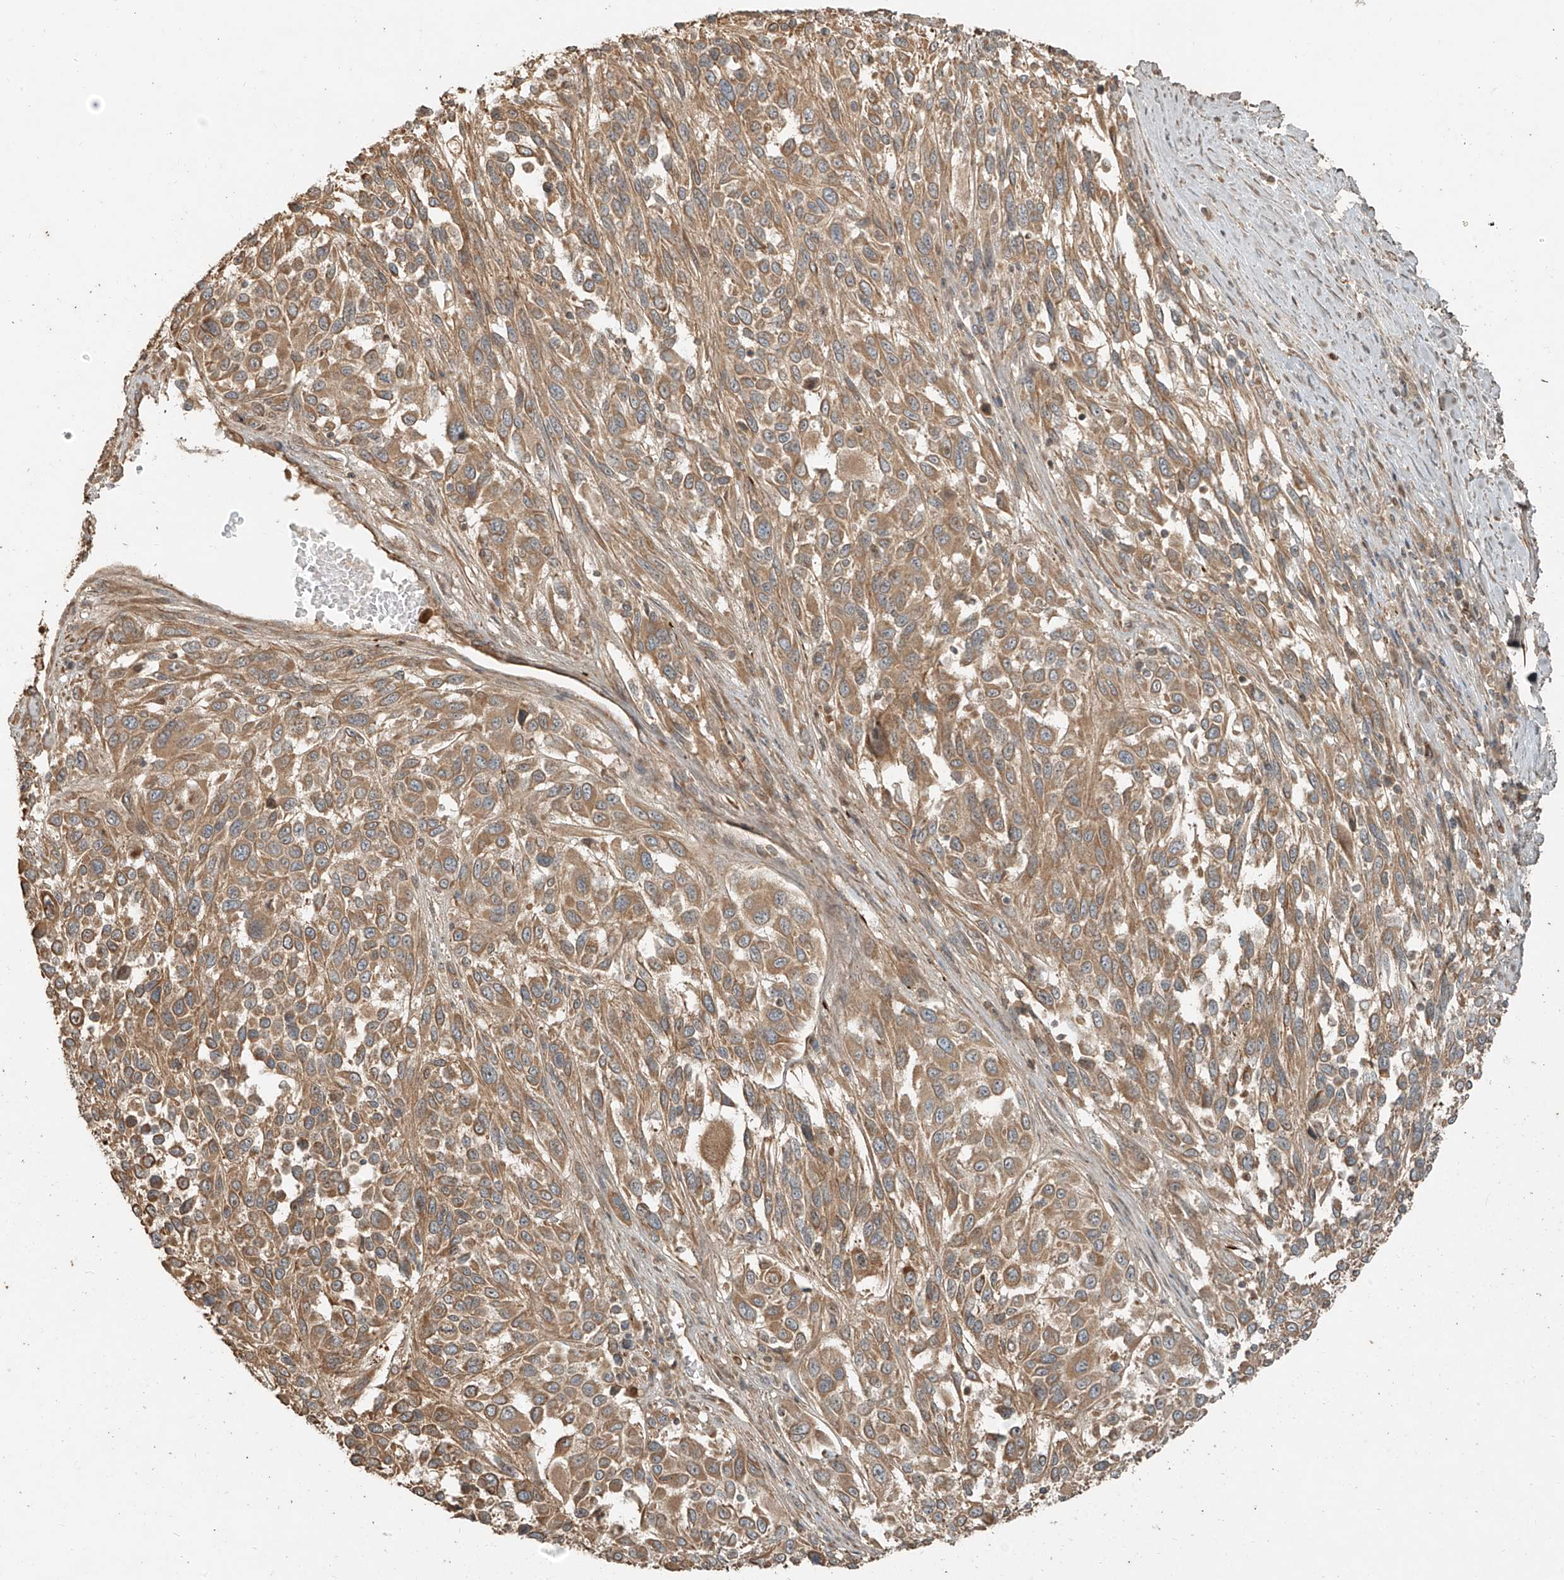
{"staining": {"intensity": "moderate", "quantity": ">75%", "location": "cytoplasmic/membranous"}, "tissue": "melanoma", "cell_type": "Tumor cells", "image_type": "cancer", "snomed": [{"axis": "morphology", "description": "Malignant melanoma, Metastatic site"}, {"axis": "topography", "description": "Lymph node"}], "caption": "Malignant melanoma (metastatic site) tissue reveals moderate cytoplasmic/membranous expression in approximately >75% of tumor cells, visualized by immunohistochemistry. (IHC, brightfield microscopy, high magnification).", "gene": "ANKZF1", "patient": {"sex": "male", "age": 61}}